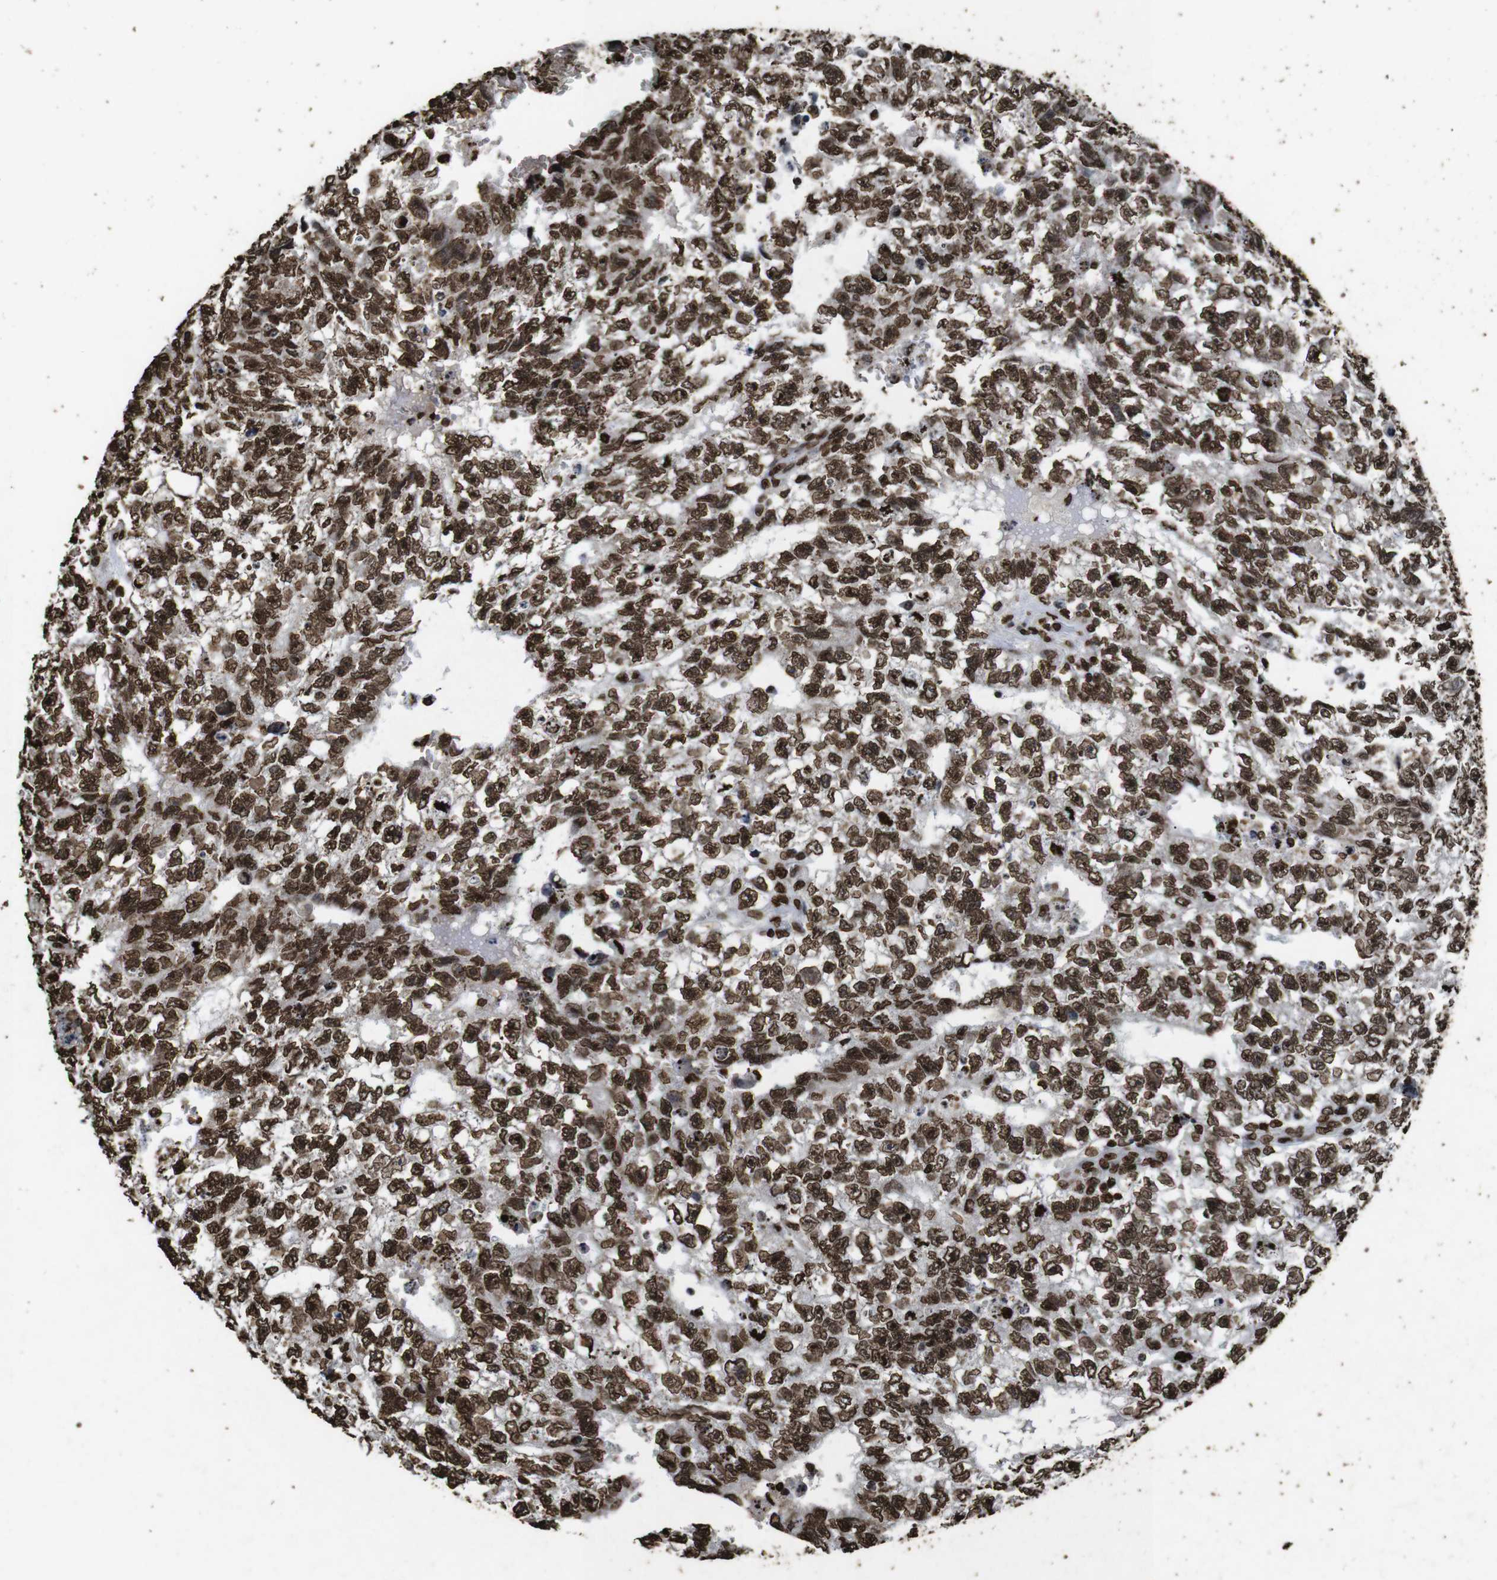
{"staining": {"intensity": "strong", "quantity": ">75%", "location": "nuclear"}, "tissue": "testis cancer", "cell_type": "Tumor cells", "image_type": "cancer", "snomed": [{"axis": "morphology", "description": "Seminoma, NOS"}, {"axis": "morphology", "description": "Carcinoma, Embryonal, NOS"}, {"axis": "topography", "description": "Testis"}], "caption": "The image exhibits immunohistochemical staining of testis seminoma. There is strong nuclear staining is identified in about >75% of tumor cells.", "gene": "MDM2", "patient": {"sex": "male", "age": 38}}